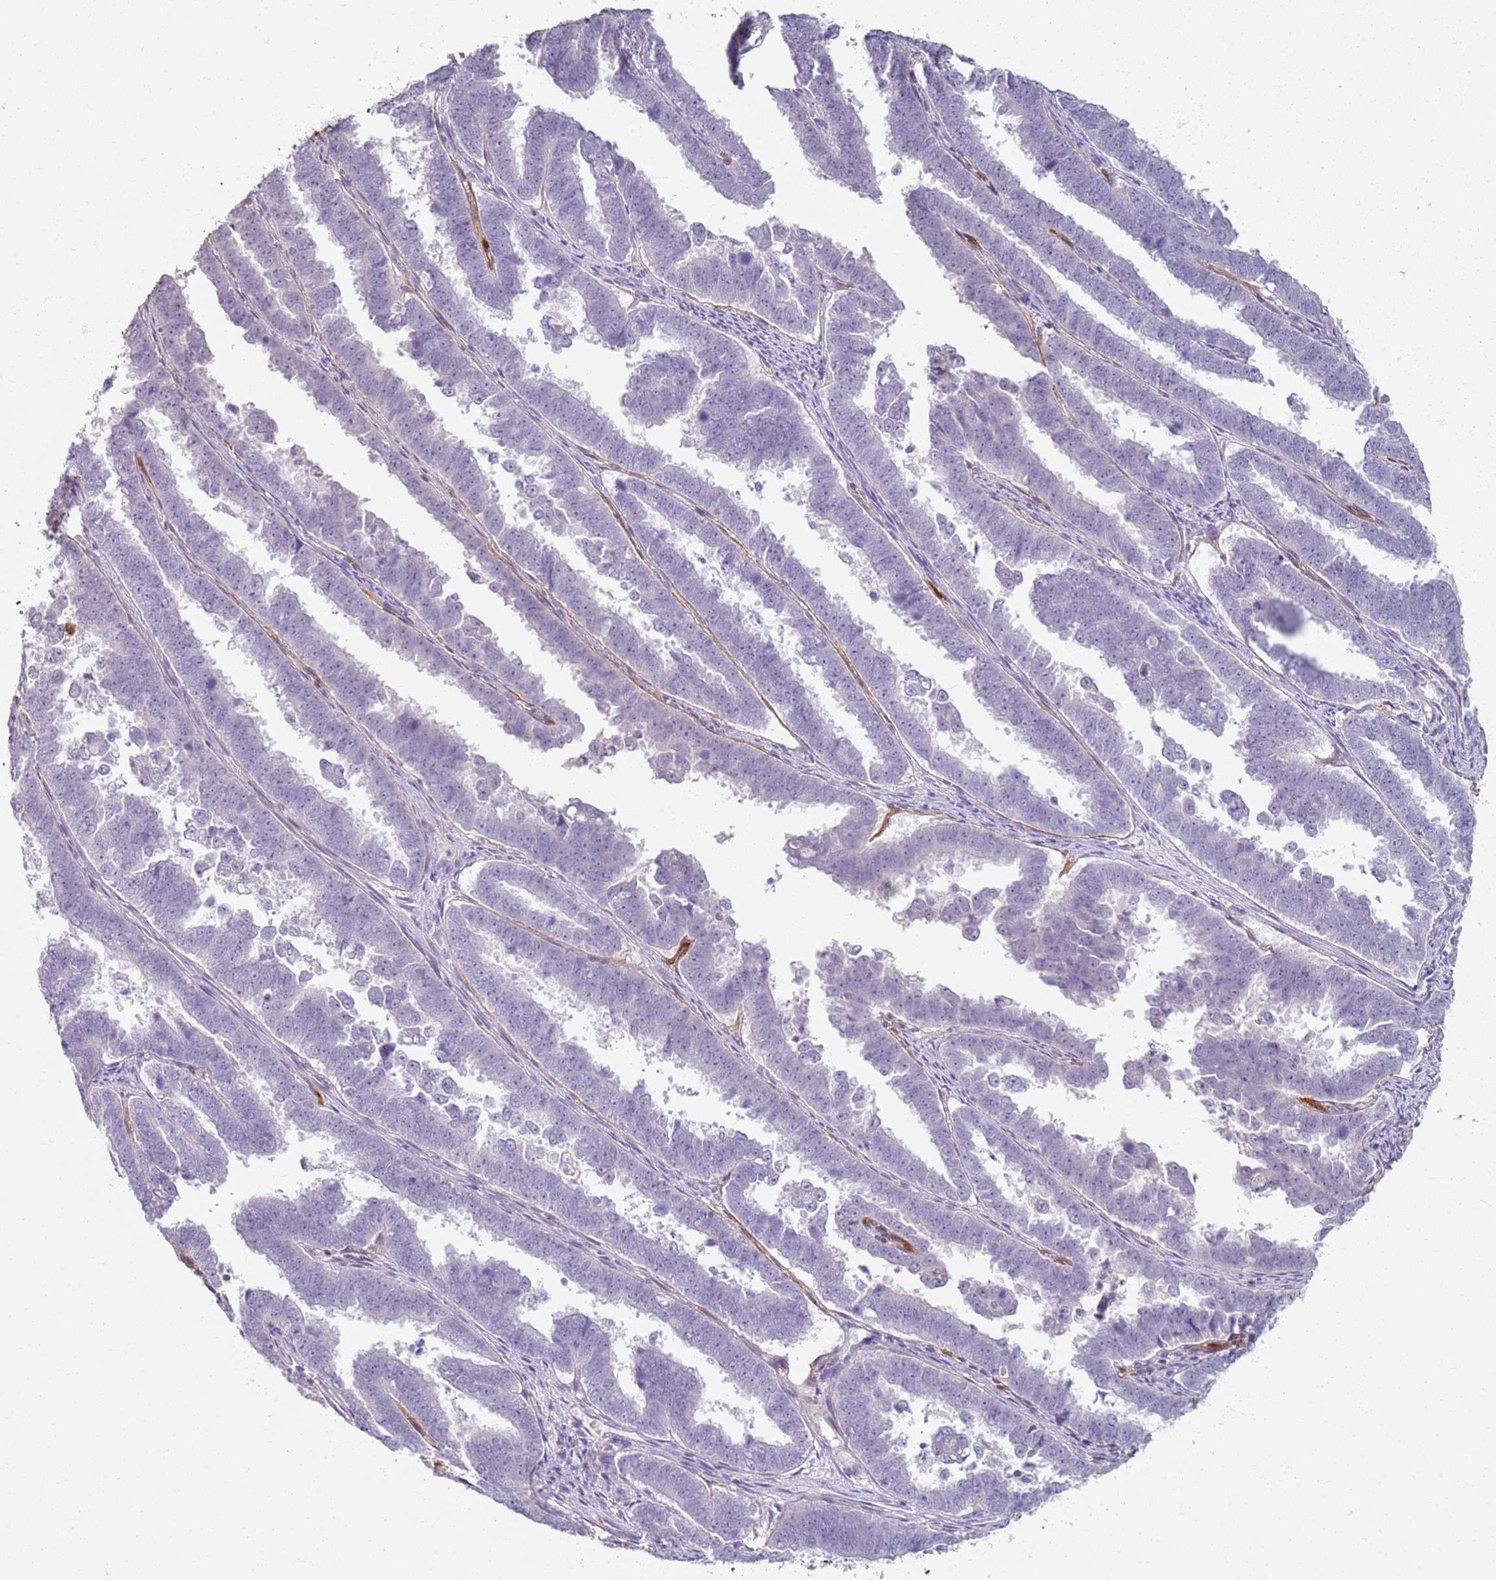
{"staining": {"intensity": "negative", "quantity": "none", "location": "none"}, "tissue": "endometrial cancer", "cell_type": "Tumor cells", "image_type": "cancer", "snomed": [{"axis": "morphology", "description": "Adenocarcinoma, NOS"}, {"axis": "topography", "description": "Endometrium"}], "caption": "DAB immunohistochemical staining of endometrial cancer (adenocarcinoma) demonstrates no significant staining in tumor cells.", "gene": "CD40LG", "patient": {"sex": "female", "age": 75}}